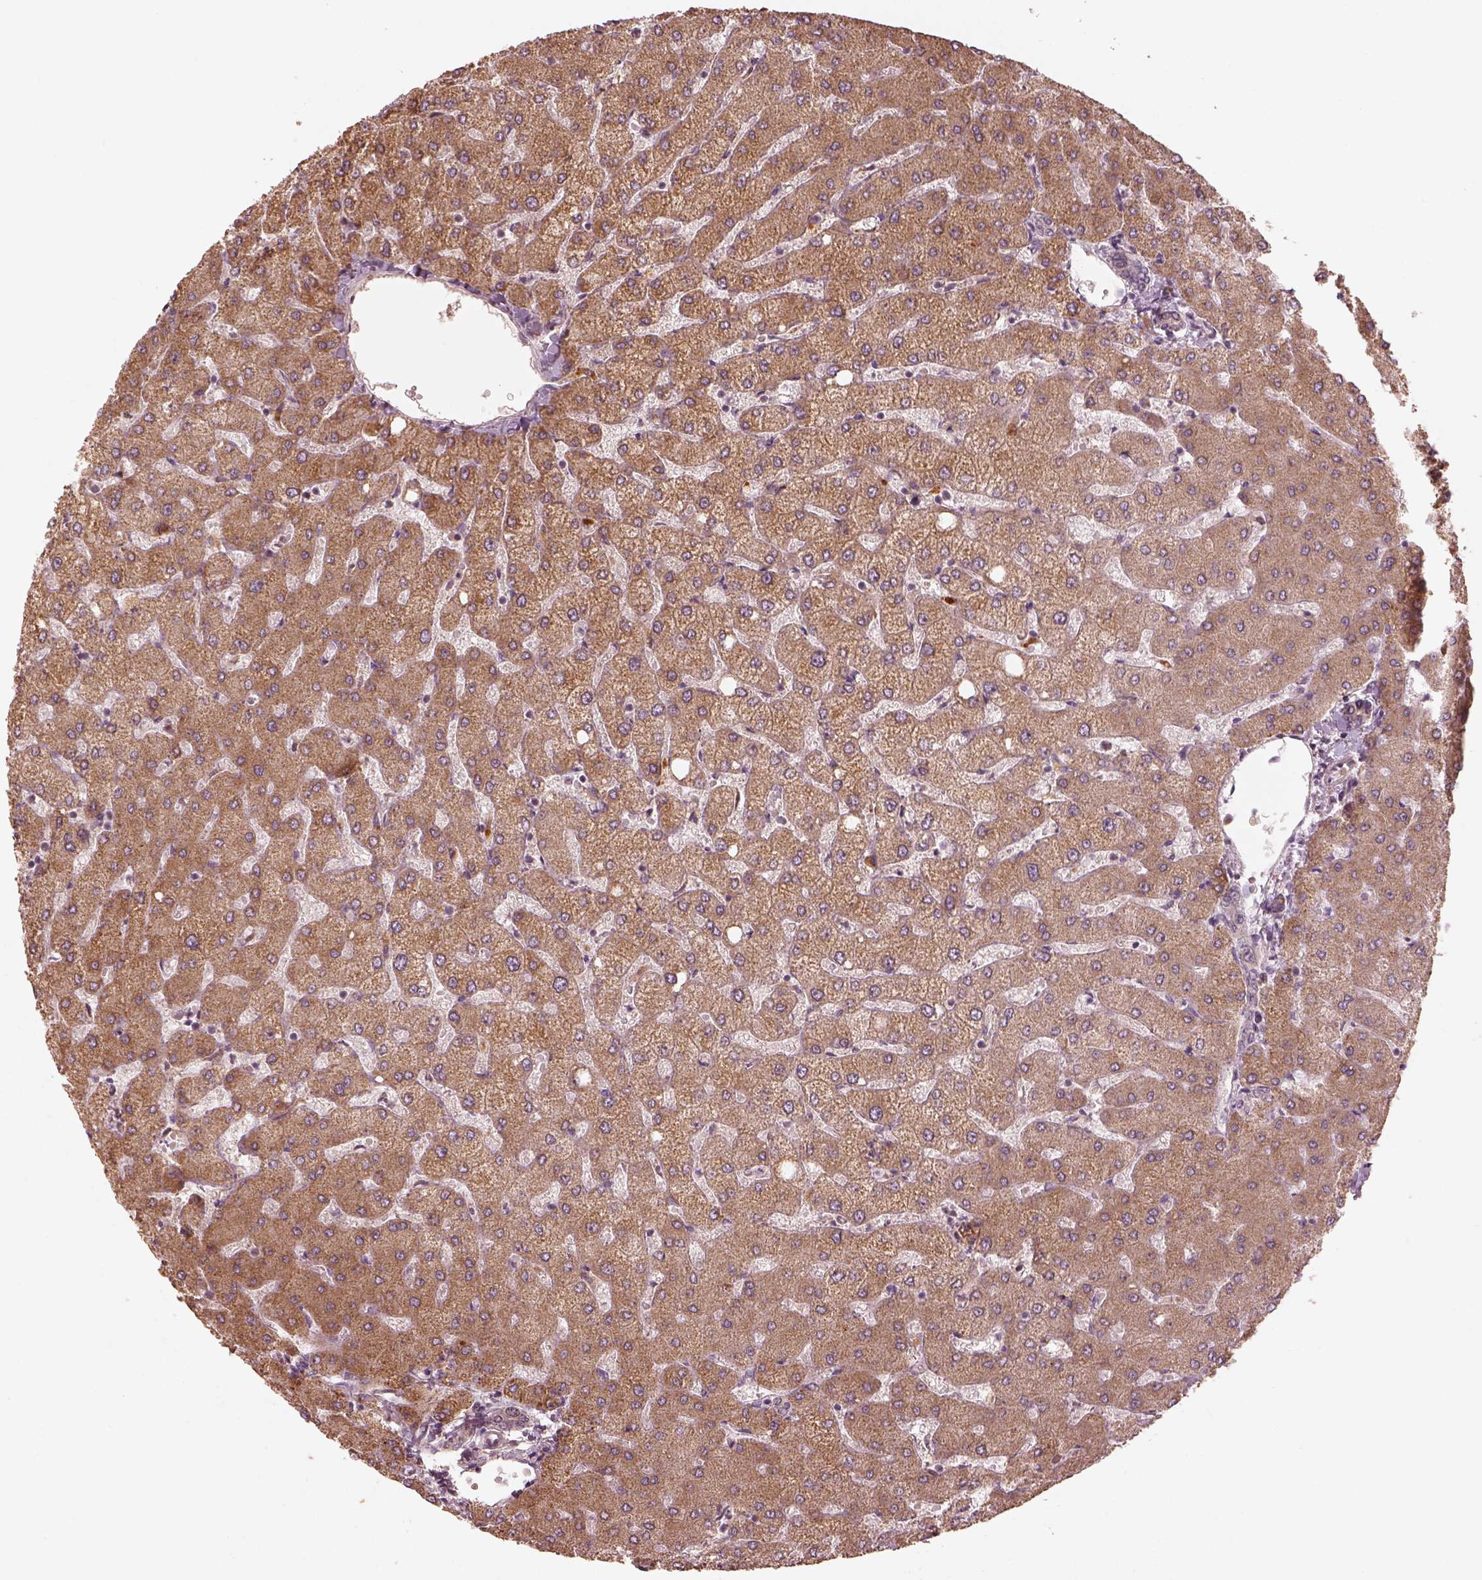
{"staining": {"intensity": "negative", "quantity": "none", "location": "none"}, "tissue": "liver", "cell_type": "Cholangiocytes", "image_type": "normal", "snomed": [{"axis": "morphology", "description": "Normal tissue, NOS"}, {"axis": "topography", "description": "Liver"}], "caption": "Liver stained for a protein using immunohistochemistry (IHC) displays no expression cholangiocytes.", "gene": "SLC25A46", "patient": {"sex": "female", "age": 54}}